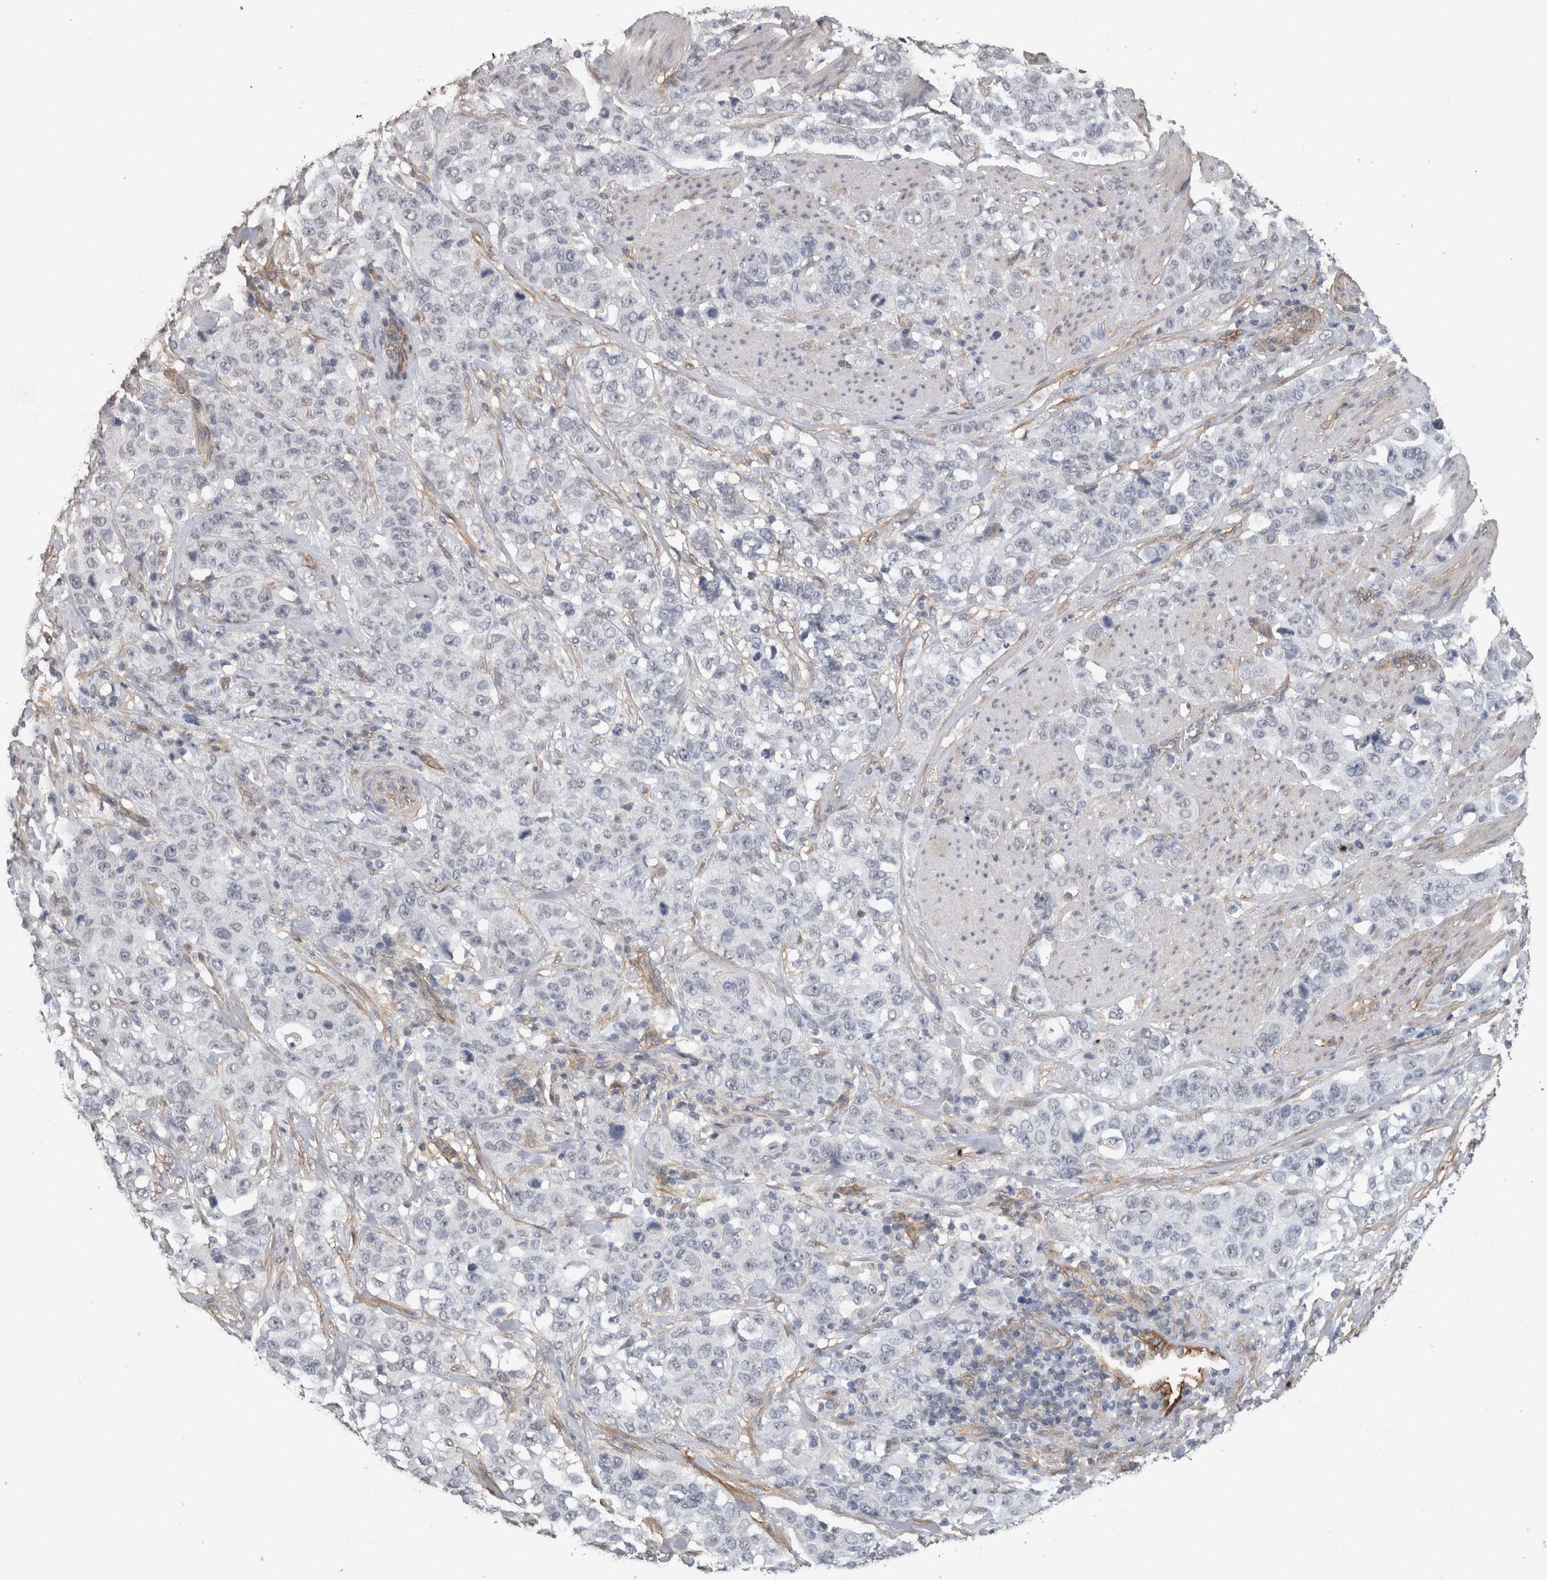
{"staining": {"intensity": "negative", "quantity": "none", "location": "none"}, "tissue": "stomach cancer", "cell_type": "Tumor cells", "image_type": "cancer", "snomed": [{"axis": "morphology", "description": "Adenocarcinoma, NOS"}, {"axis": "topography", "description": "Stomach"}], "caption": "Immunohistochemical staining of stomach cancer (adenocarcinoma) demonstrates no significant staining in tumor cells. (DAB IHC, high magnification).", "gene": "RECK", "patient": {"sex": "male", "age": 48}}